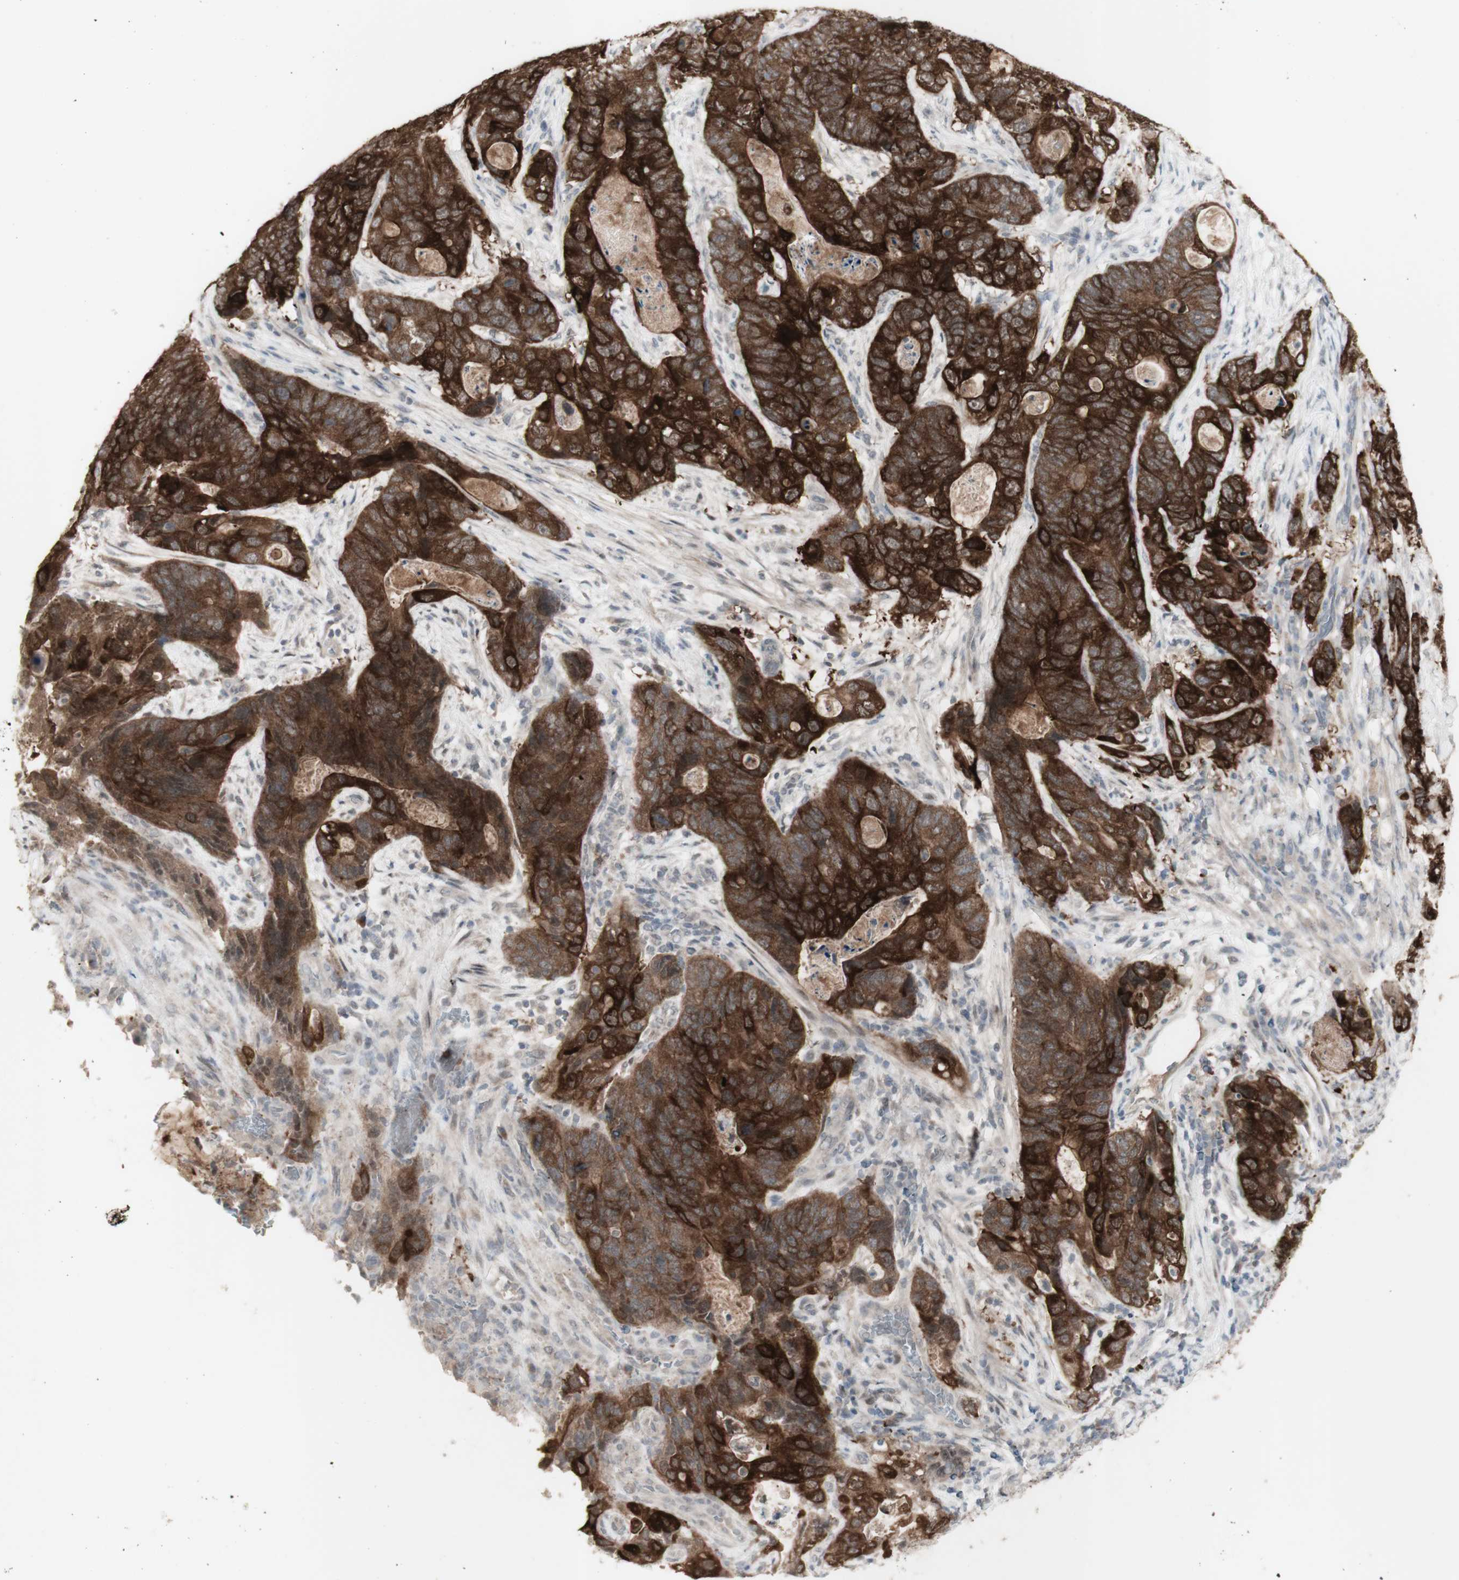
{"staining": {"intensity": "strong", "quantity": ">75%", "location": "cytoplasmic/membranous"}, "tissue": "stomach cancer", "cell_type": "Tumor cells", "image_type": "cancer", "snomed": [{"axis": "morphology", "description": "Adenocarcinoma, NOS"}, {"axis": "topography", "description": "Stomach"}], "caption": "Brown immunohistochemical staining in human adenocarcinoma (stomach) displays strong cytoplasmic/membranous expression in about >75% of tumor cells. Immunohistochemistry (ihc) stains the protein of interest in brown and the nuclei are stained blue.", "gene": "C1orf116", "patient": {"sex": "female", "age": 89}}